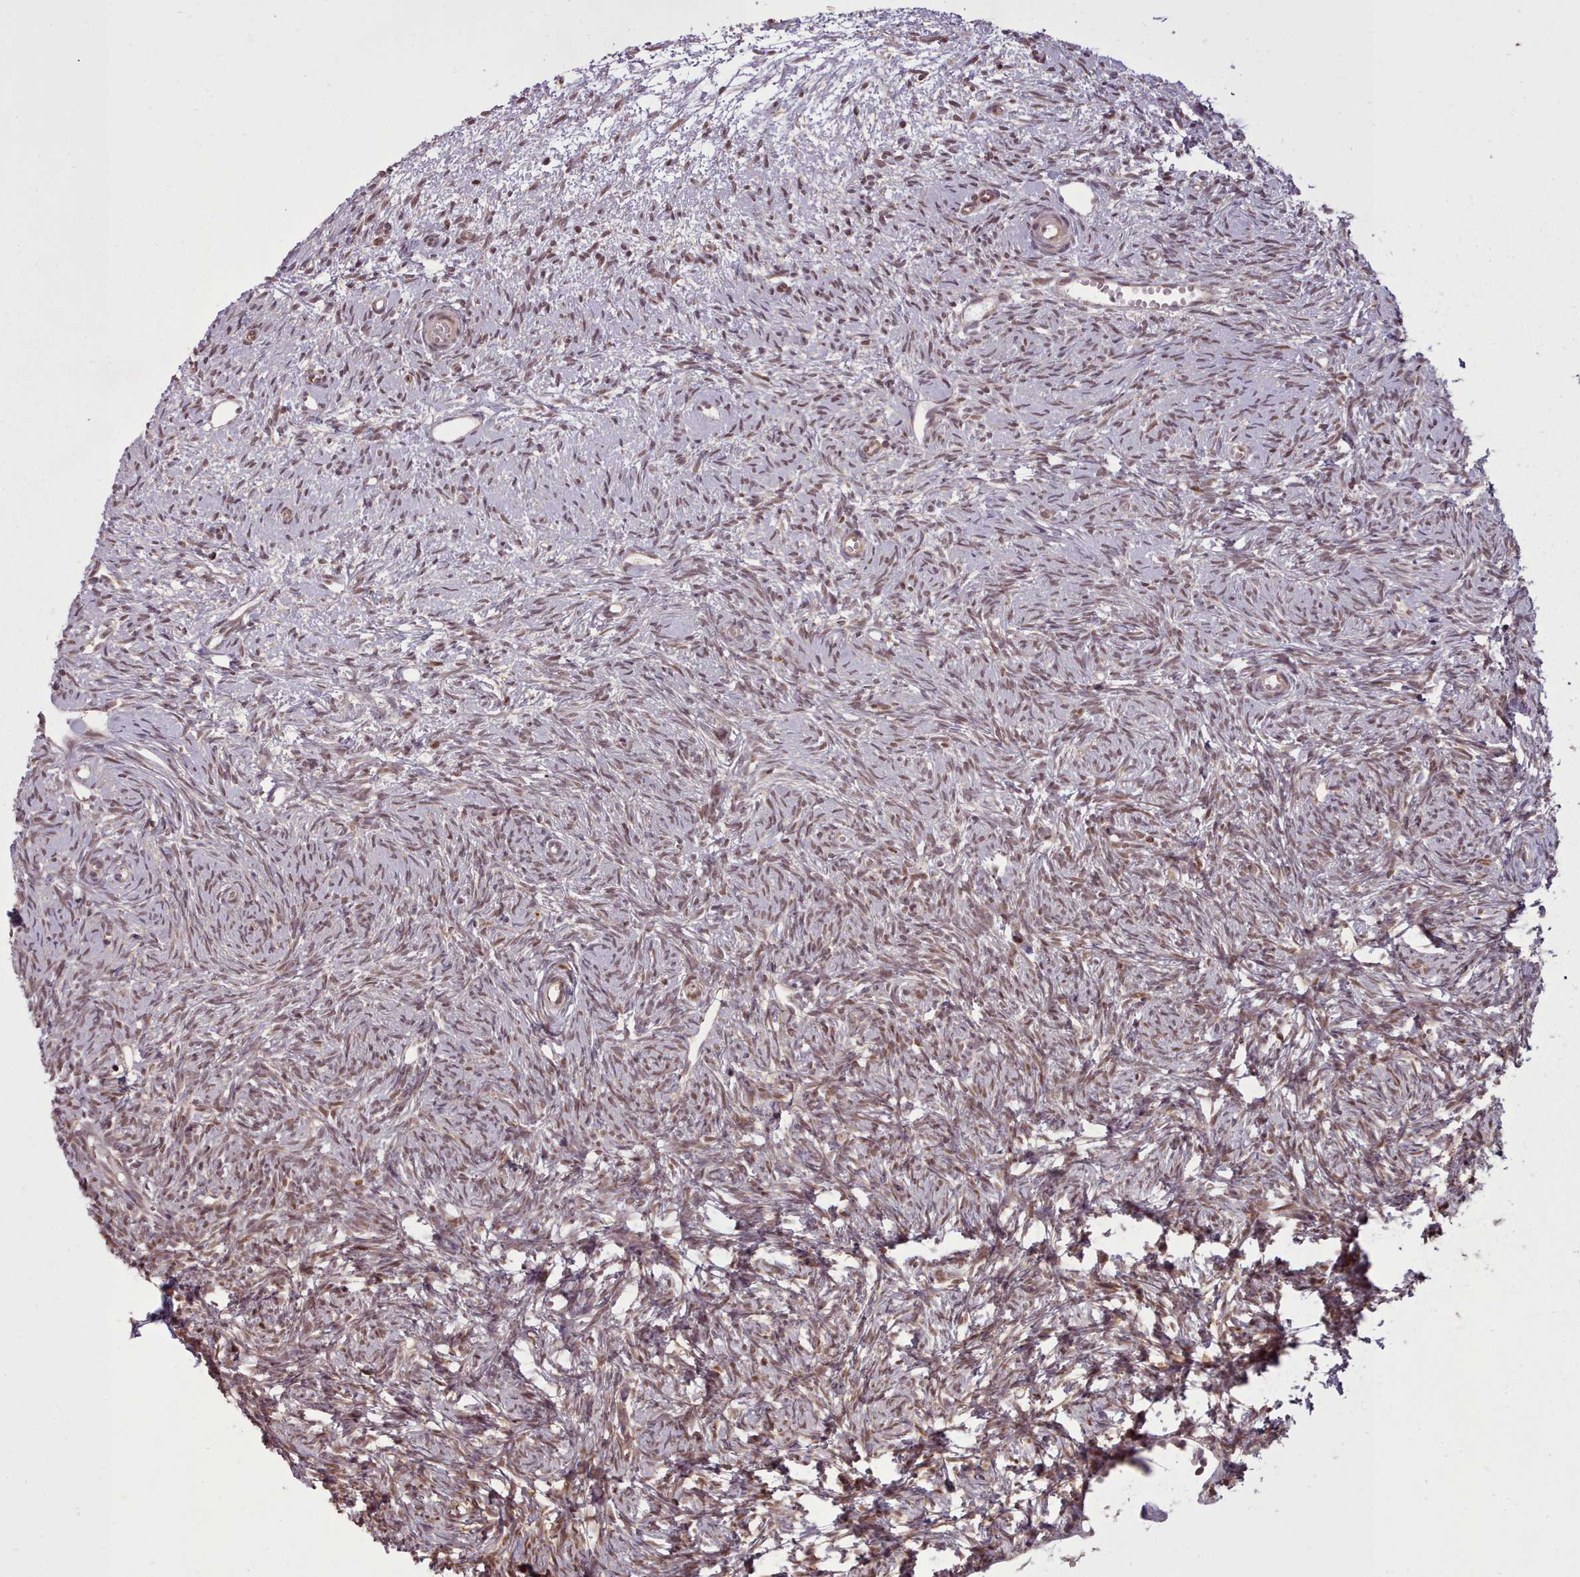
{"staining": {"intensity": "negative", "quantity": "none", "location": "none"}, "tissue": "ovary", "cell_type": "Ovarian stroma cells", "image_type": "normal", "snomed": [{"axis": "morphology", "description": "Normal tissue, NOS"}, {"axis": "topography", "description": "Ovary"}], "caption": "A high-resolution micrograph shows IHC staining of normal ovary, which shows no significant expression in ovarian stroma cells.", "gene": "ZMYM4", "patient": {"sex": "female", "age": 51}}